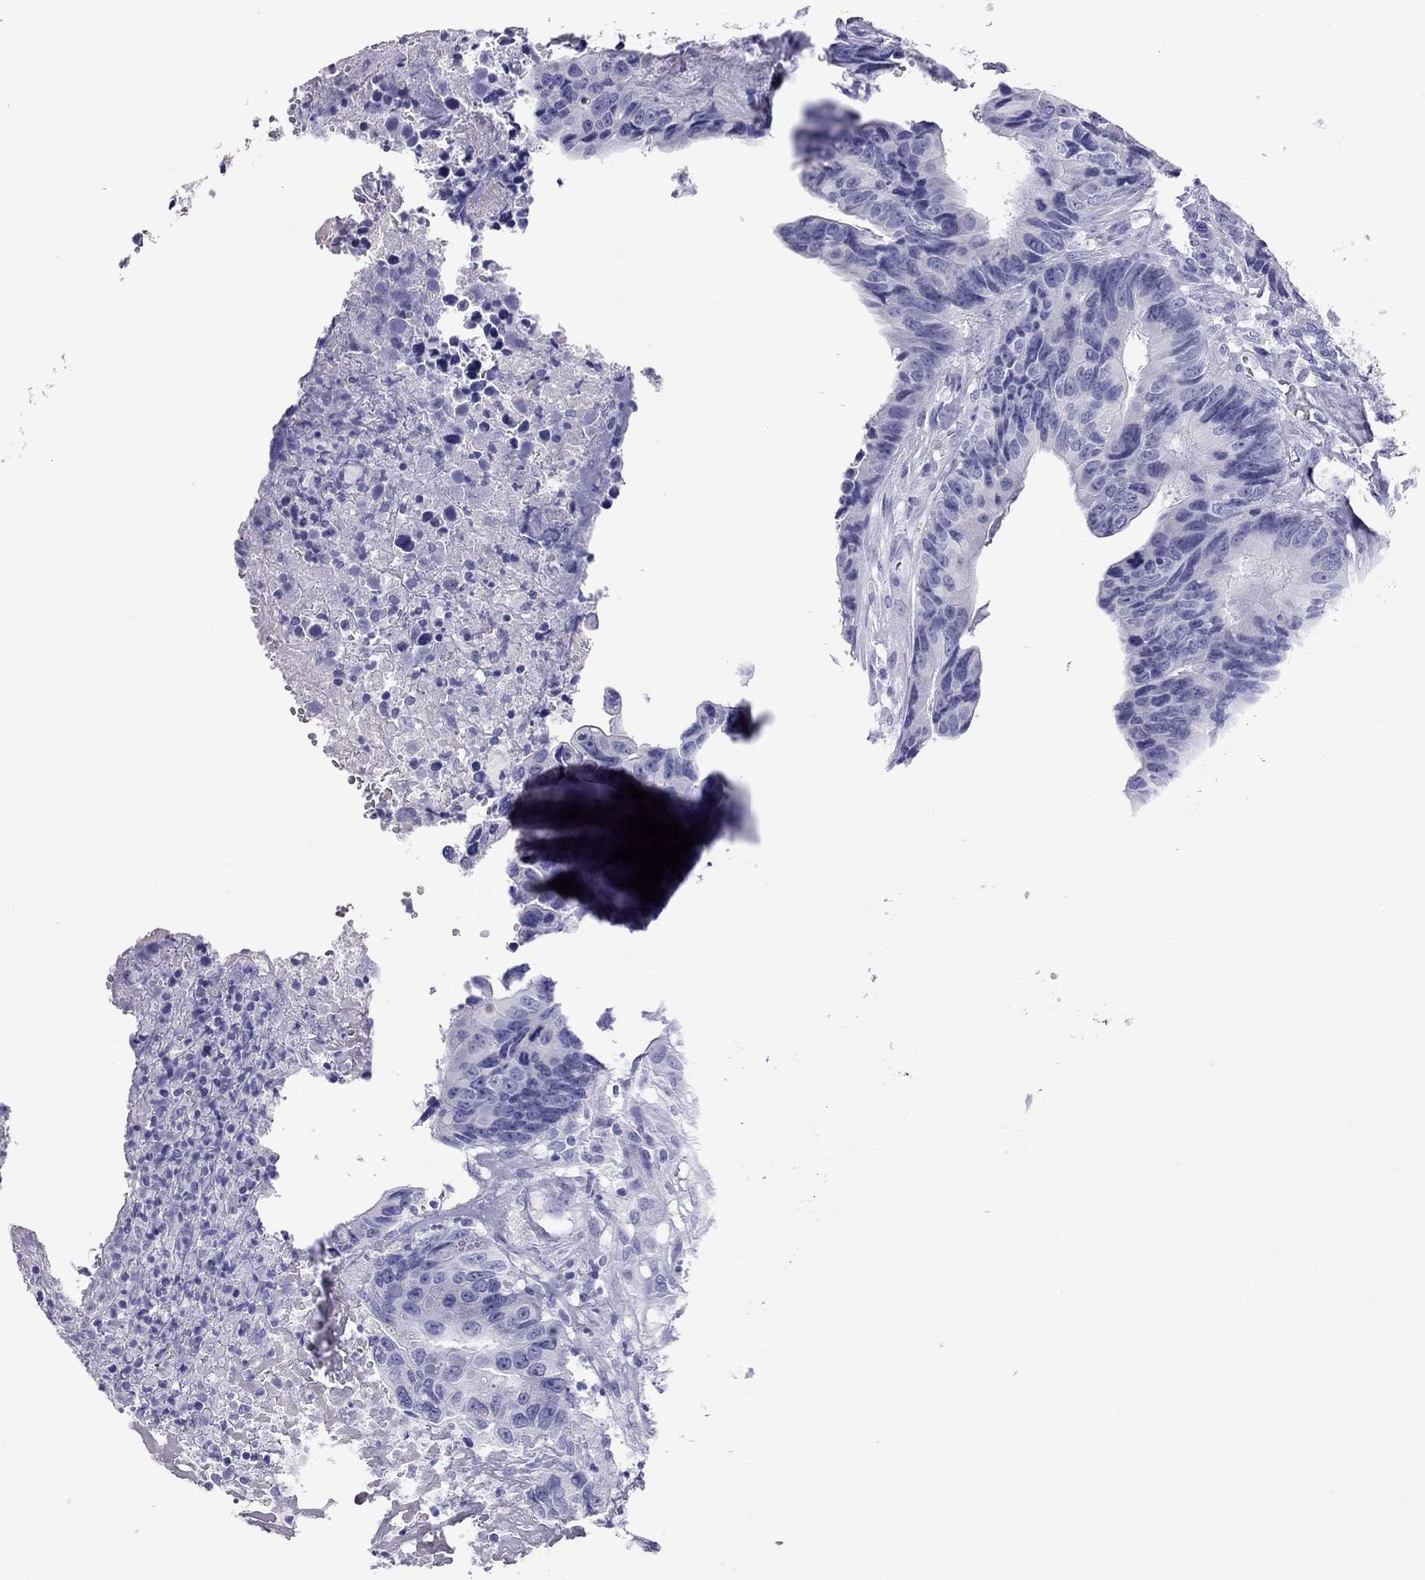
{"staining": {"intensity": "negative", "quantity": "none", "location": "none"}, "tissue": "colorectal cancer", "cell_type": "Tumor cells", "image_type": "cancer", "snomed": [{"axis": "morphology", "description": "Adenocarcinoma, NOS"}, {"axis": "topography", "description": "Colon"}], "caption": "High power microscopy histopathology image of an immunohistochemistry image of colorectal cancer (adenocarcinoma), revealing no significant expression in tumor cells.", "gene": "STAG3", "patient": {"sex": "female", "age": 87}}